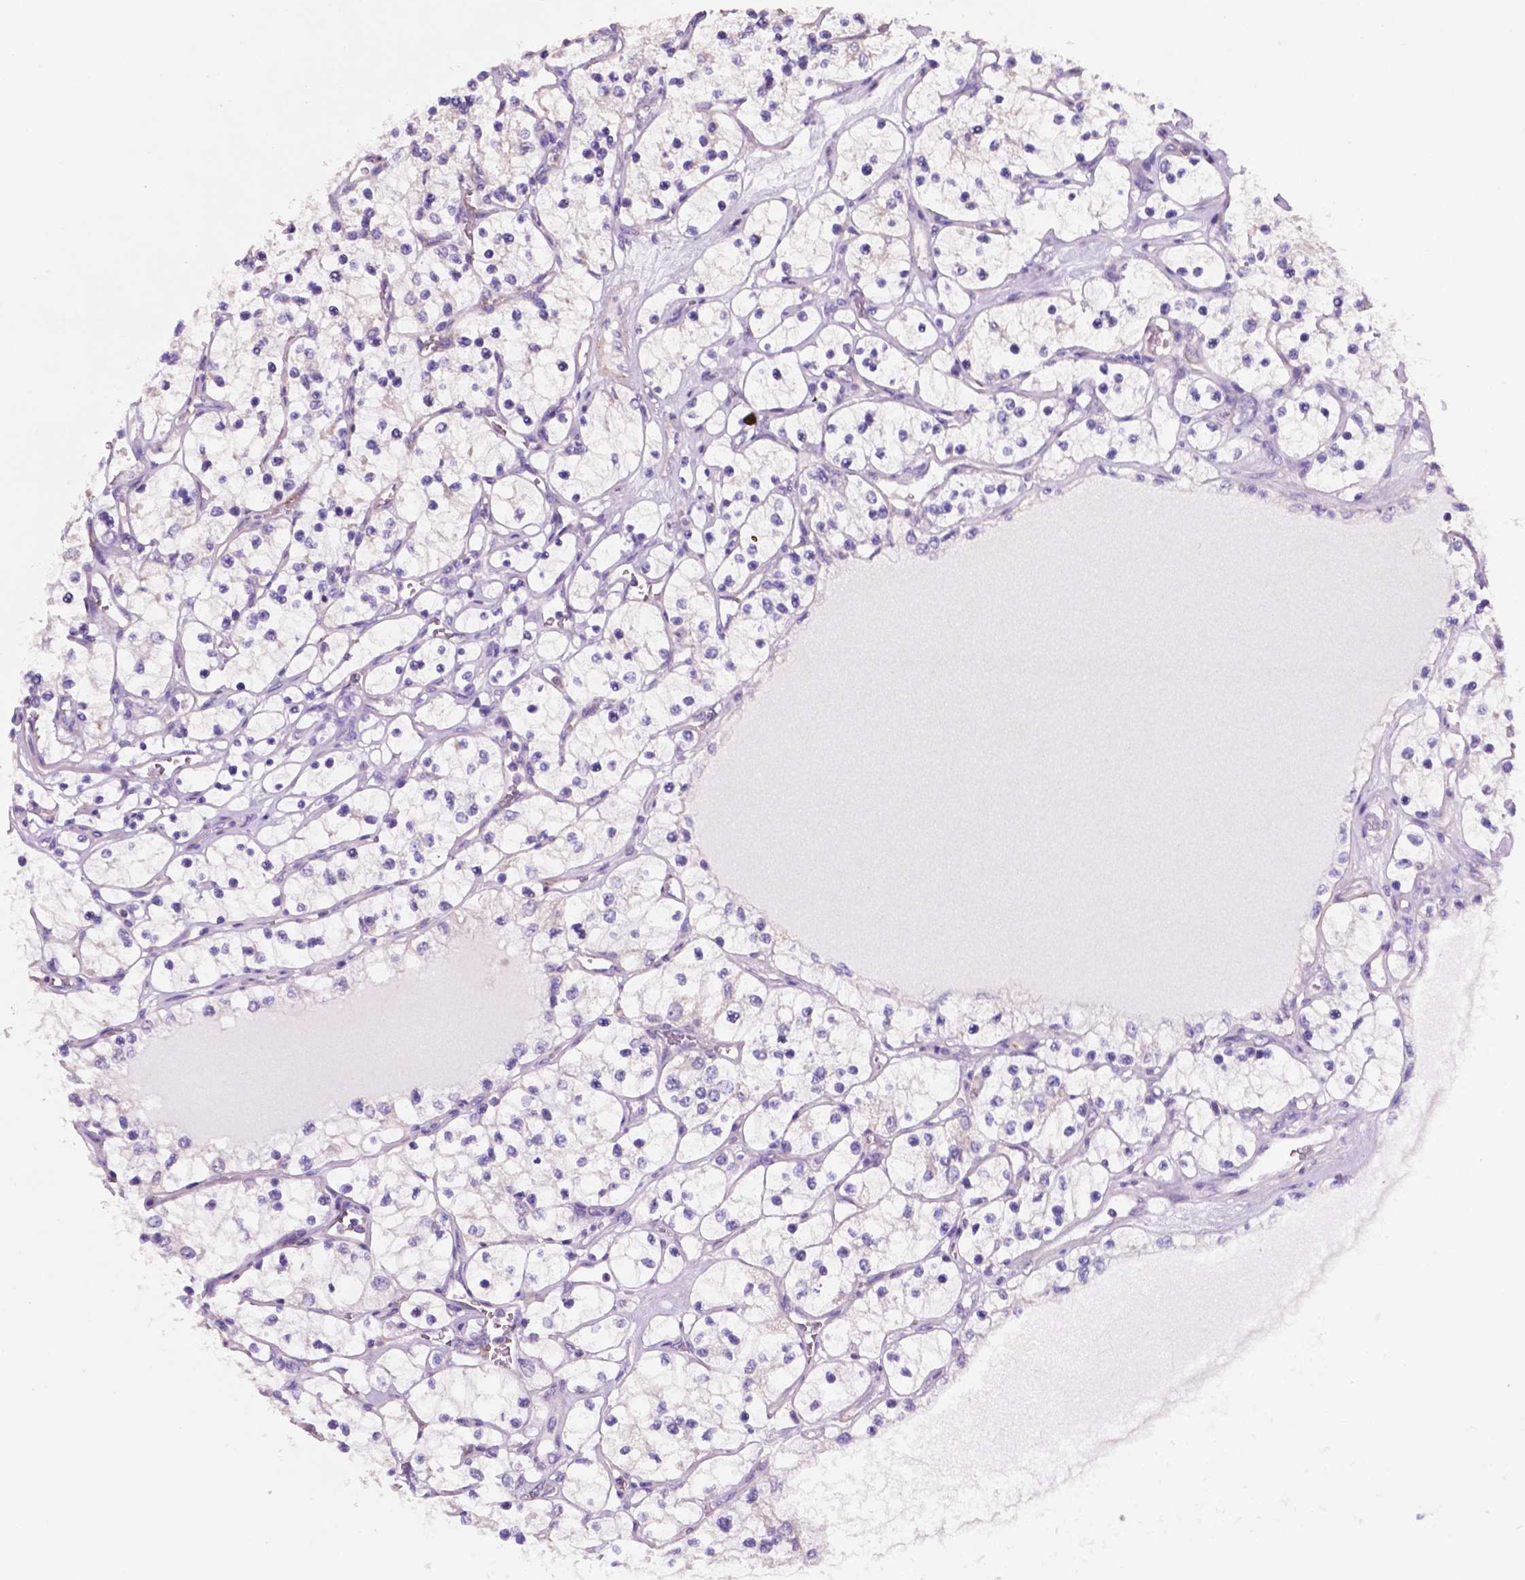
{"staining": {"intensity": "negative", "quantity": "none", "location": "none"}, "tissue": "renal cancer", "cell_type": "Tumor cells", "image_type": "cancer", "snomed": [{"axis": "morphology", "description": "Adenocarcinoma, NOS"}, {"axis": "topography", "description": "Kidney"}], "caption": "High magnification brightfield microscopy of renal cancer (adenocarcinoma) stained with DAB (3,3'-diaminobenzidine) (brown) and counterstained with hematoxylin (blue): tumor cells show no significant positivity. (Brightfield microscopy of DAB immunohistochemistry (IHC) at high magnification).", "gene": "MKRN2OS", "patient": {"sex": "female", "age": 69}}